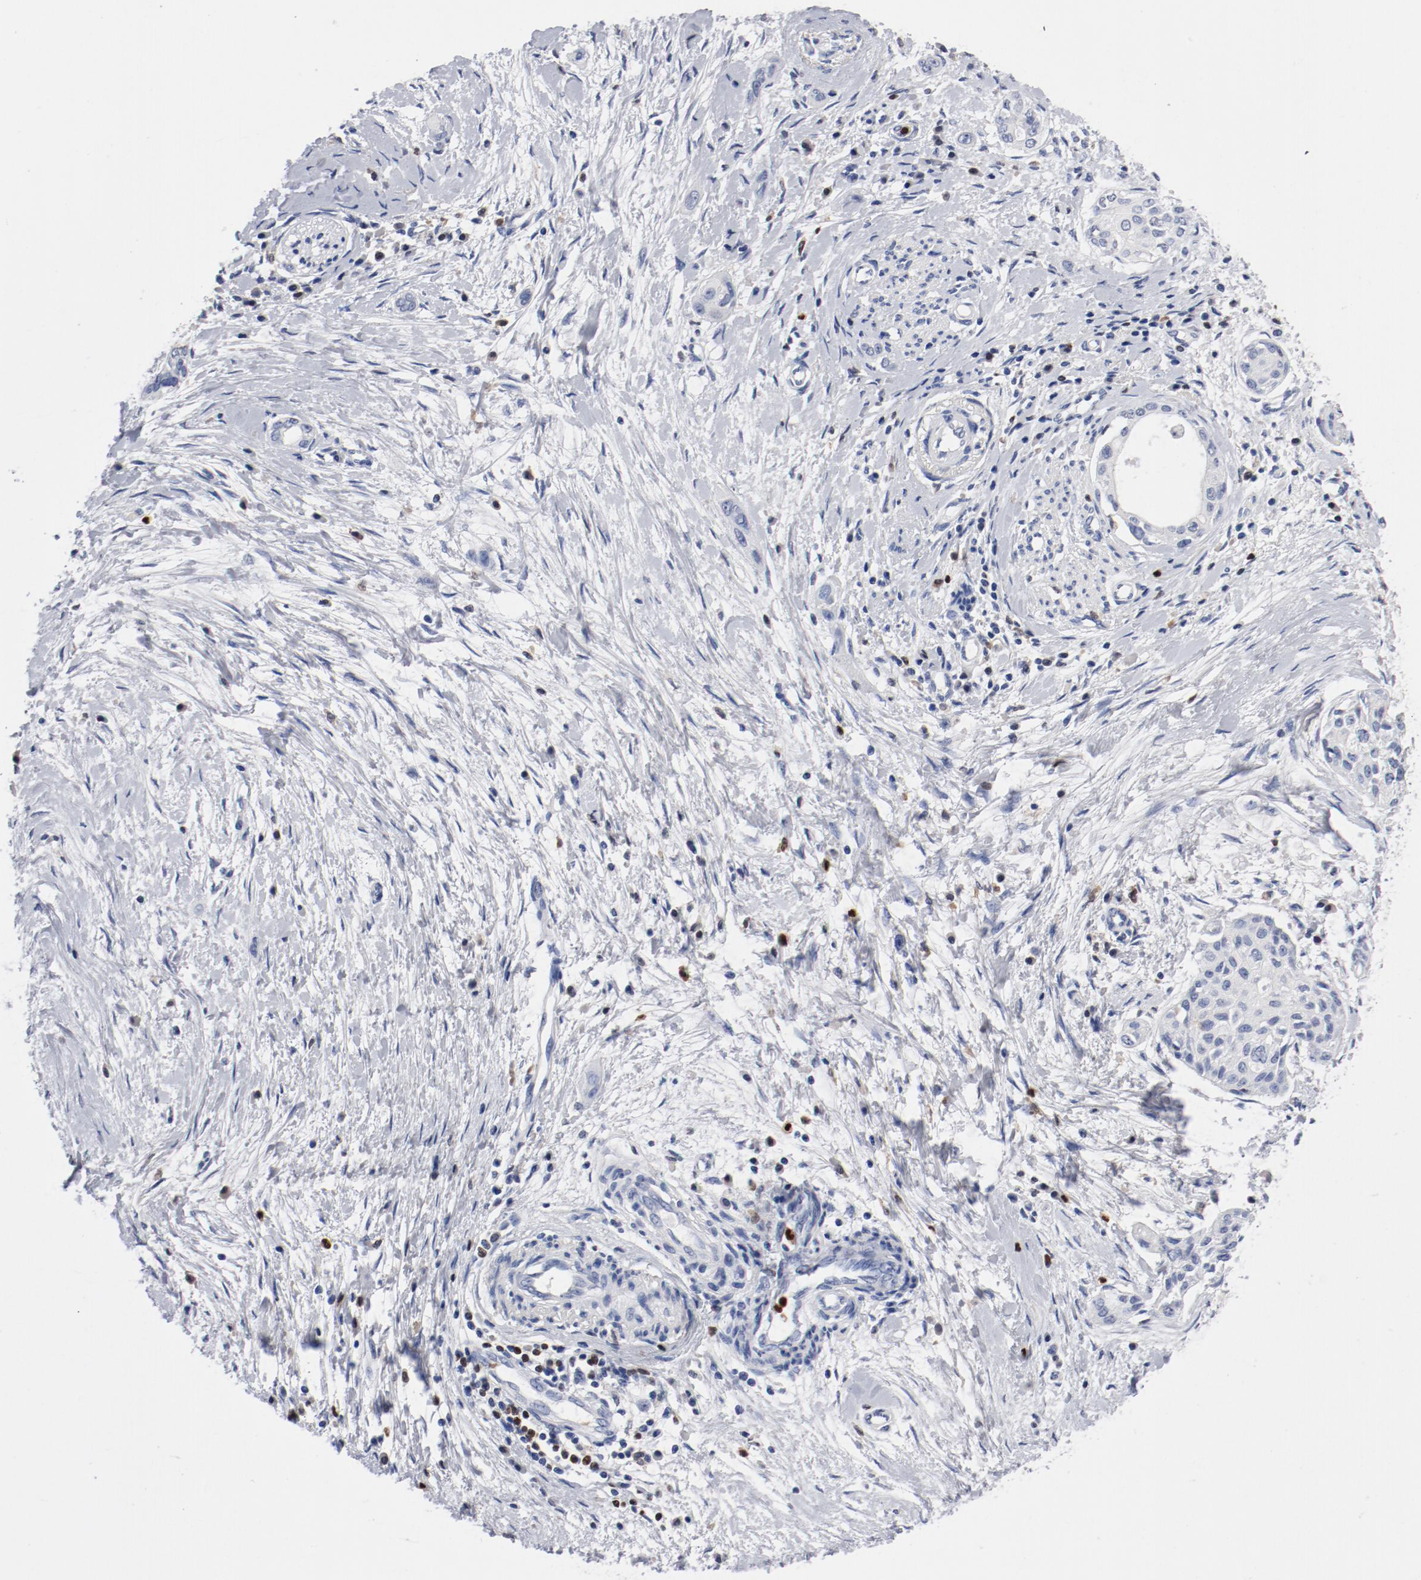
{"staining": {"intensity": "negative", "quantity": "none", "location": "none"}, "tissue": "pancreatic cancer", "cell_type": "Tumor cells", "image_type": "cancer", "snomed": [{"axis": "morphology", "description": "Adenocarcinoma, NOS"}, {"axis": "topography", "description": "Pancreas"}], "caption": "Immunohistochemistry (IHC) histopathology image of neoplastic tissue: human pancreatic cancer stained with DAB (3,3'-diaminobenzidine) displays no significant protein positivity in tumor cells.", "gene": "NCF1", "patient": {"sex": "female", "age": 60}}